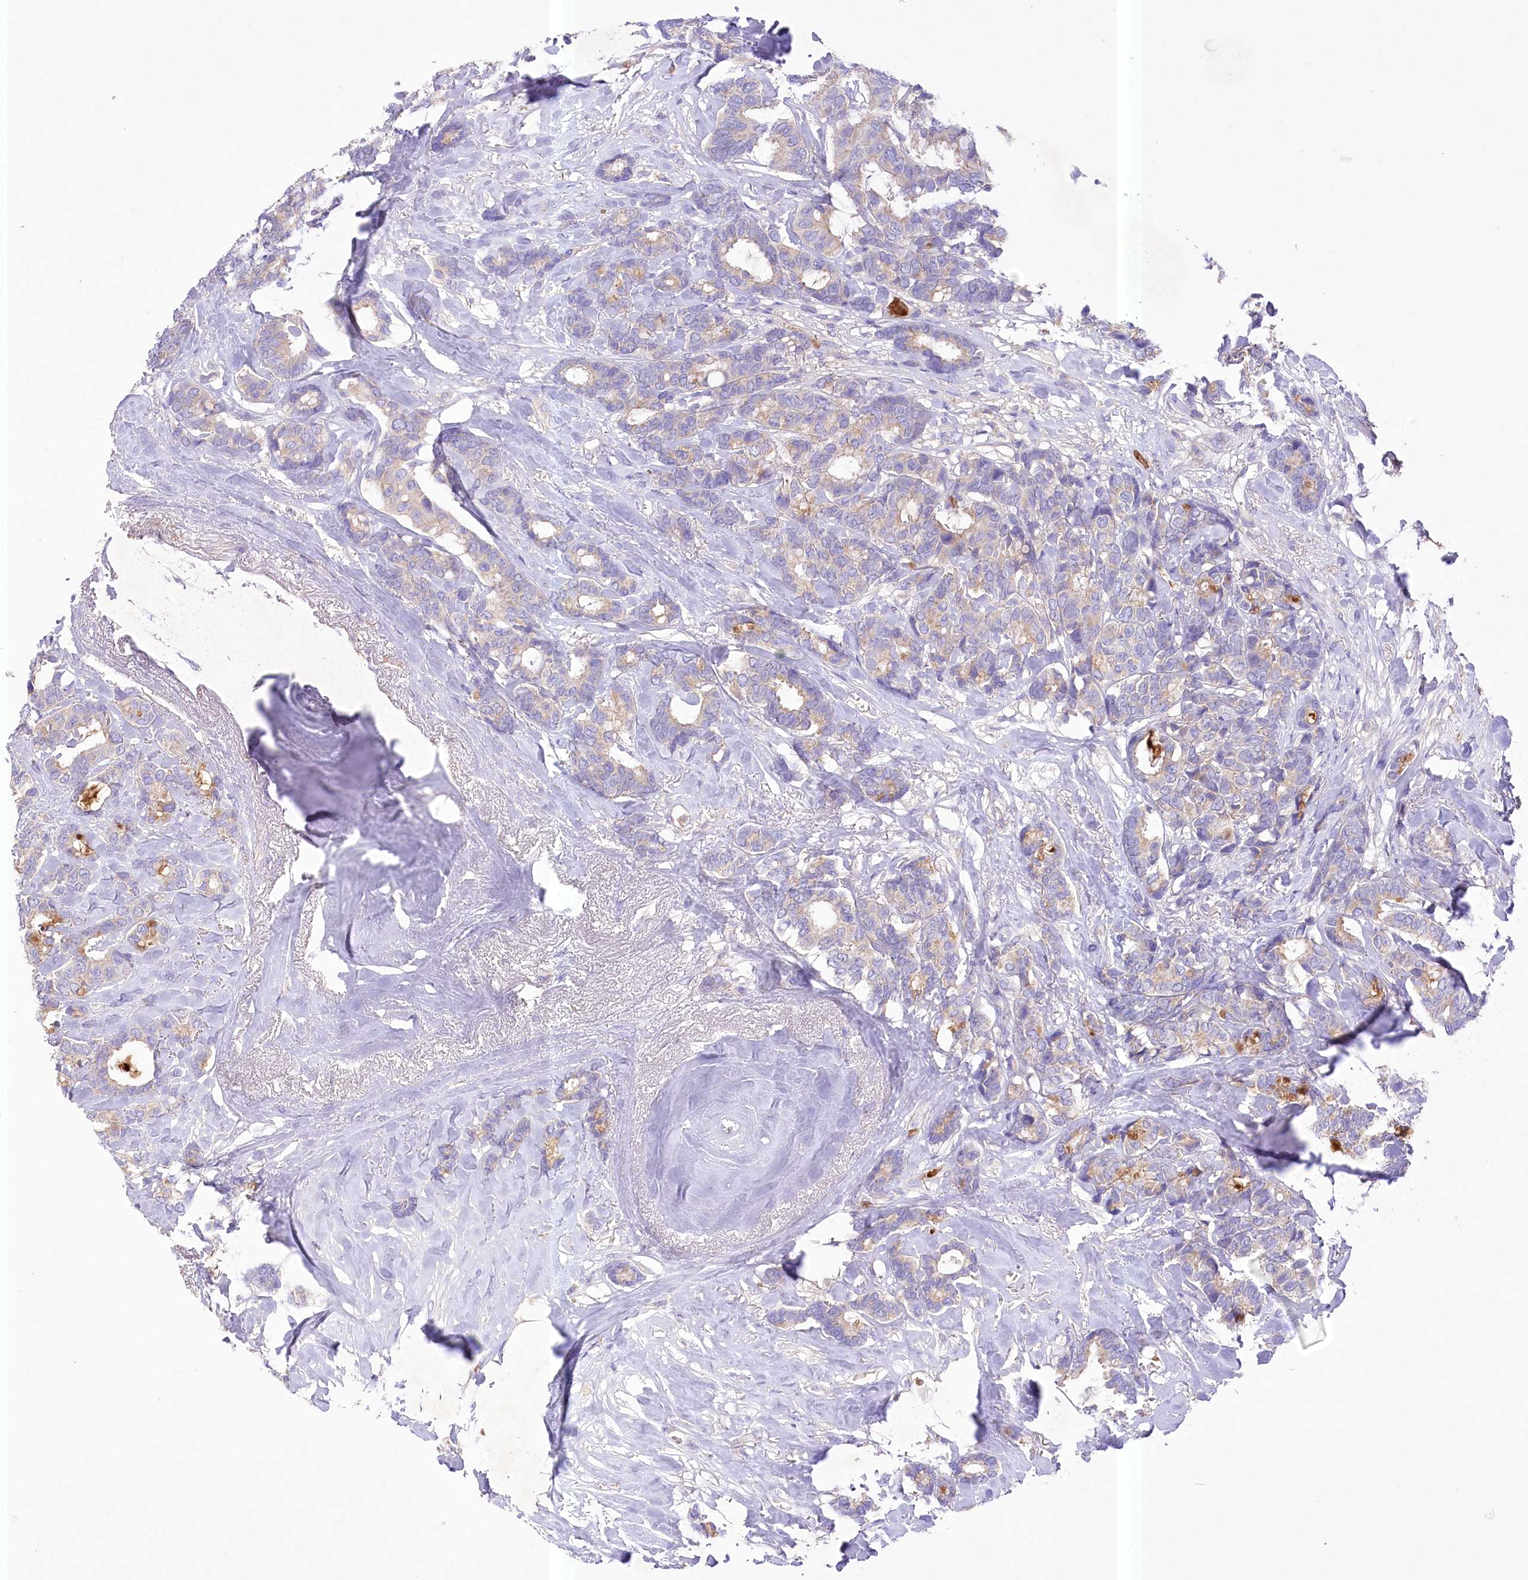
{"staining": {"intensity": "moderate", "quantity": "<25%", "location": "cytoplasmic/membranous"}, "tissue": "breast cancer", "cell_type": "Tumor cells", "image_type": "cancer", "snomed": [{"axis": "morphology", "description": "Duct carcinoma"}, {"axis": "topography", "description": "Breast"}], "caption": "This image exhibits breast cancer (intraductal carcinoma) stained with IHC to label a protein in brown. The cytoplasmic/membranous of tumor cells show moderate positivity for the protein. Nuclei are counter-stained blue.", "gene": "PRSS53", "patient": {"sex": "female", "age": 87}}